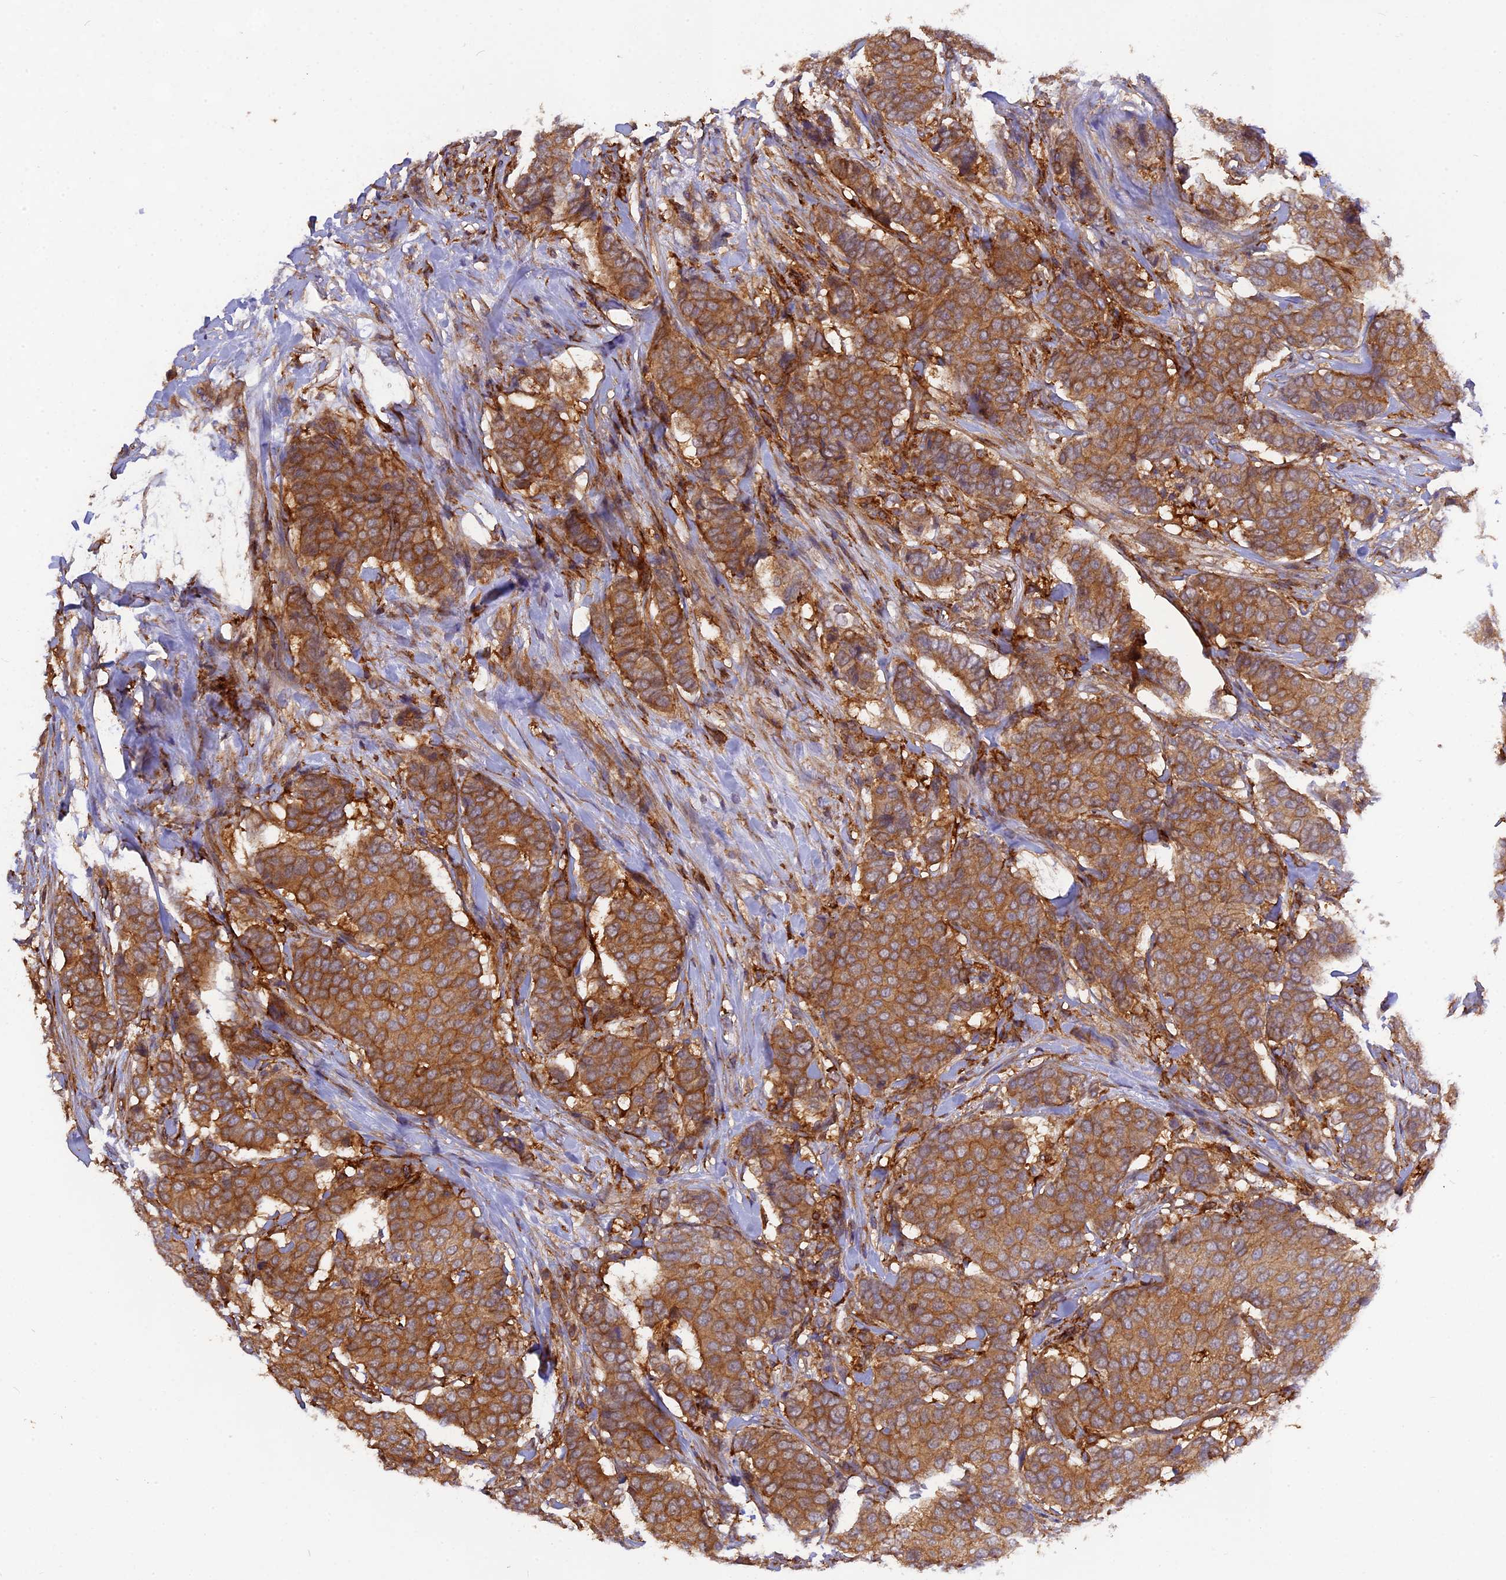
{"staining": {"intensity": "moderate", "quantity": ">75%", "location": "cytoplasmic/membranous"}, "tissue": "breast cancer", "cell_type": "Tumor cells", "image_type": "cancer", "snomed": [{"axis": "morphology", "description": "Duct carcinoma"}, {"axis": "topography", "description": "Breast"}], "caption": "The histopathology image exhibits immunohistochemical staining of breast cancer (intraductal carcinoma). There is moderate cytoplasmic/membranous positivity is appreciated in approximately >75% of tumor cells.", "gene": "MYO9B", "patient": {"sex": "female", "age": 75}}